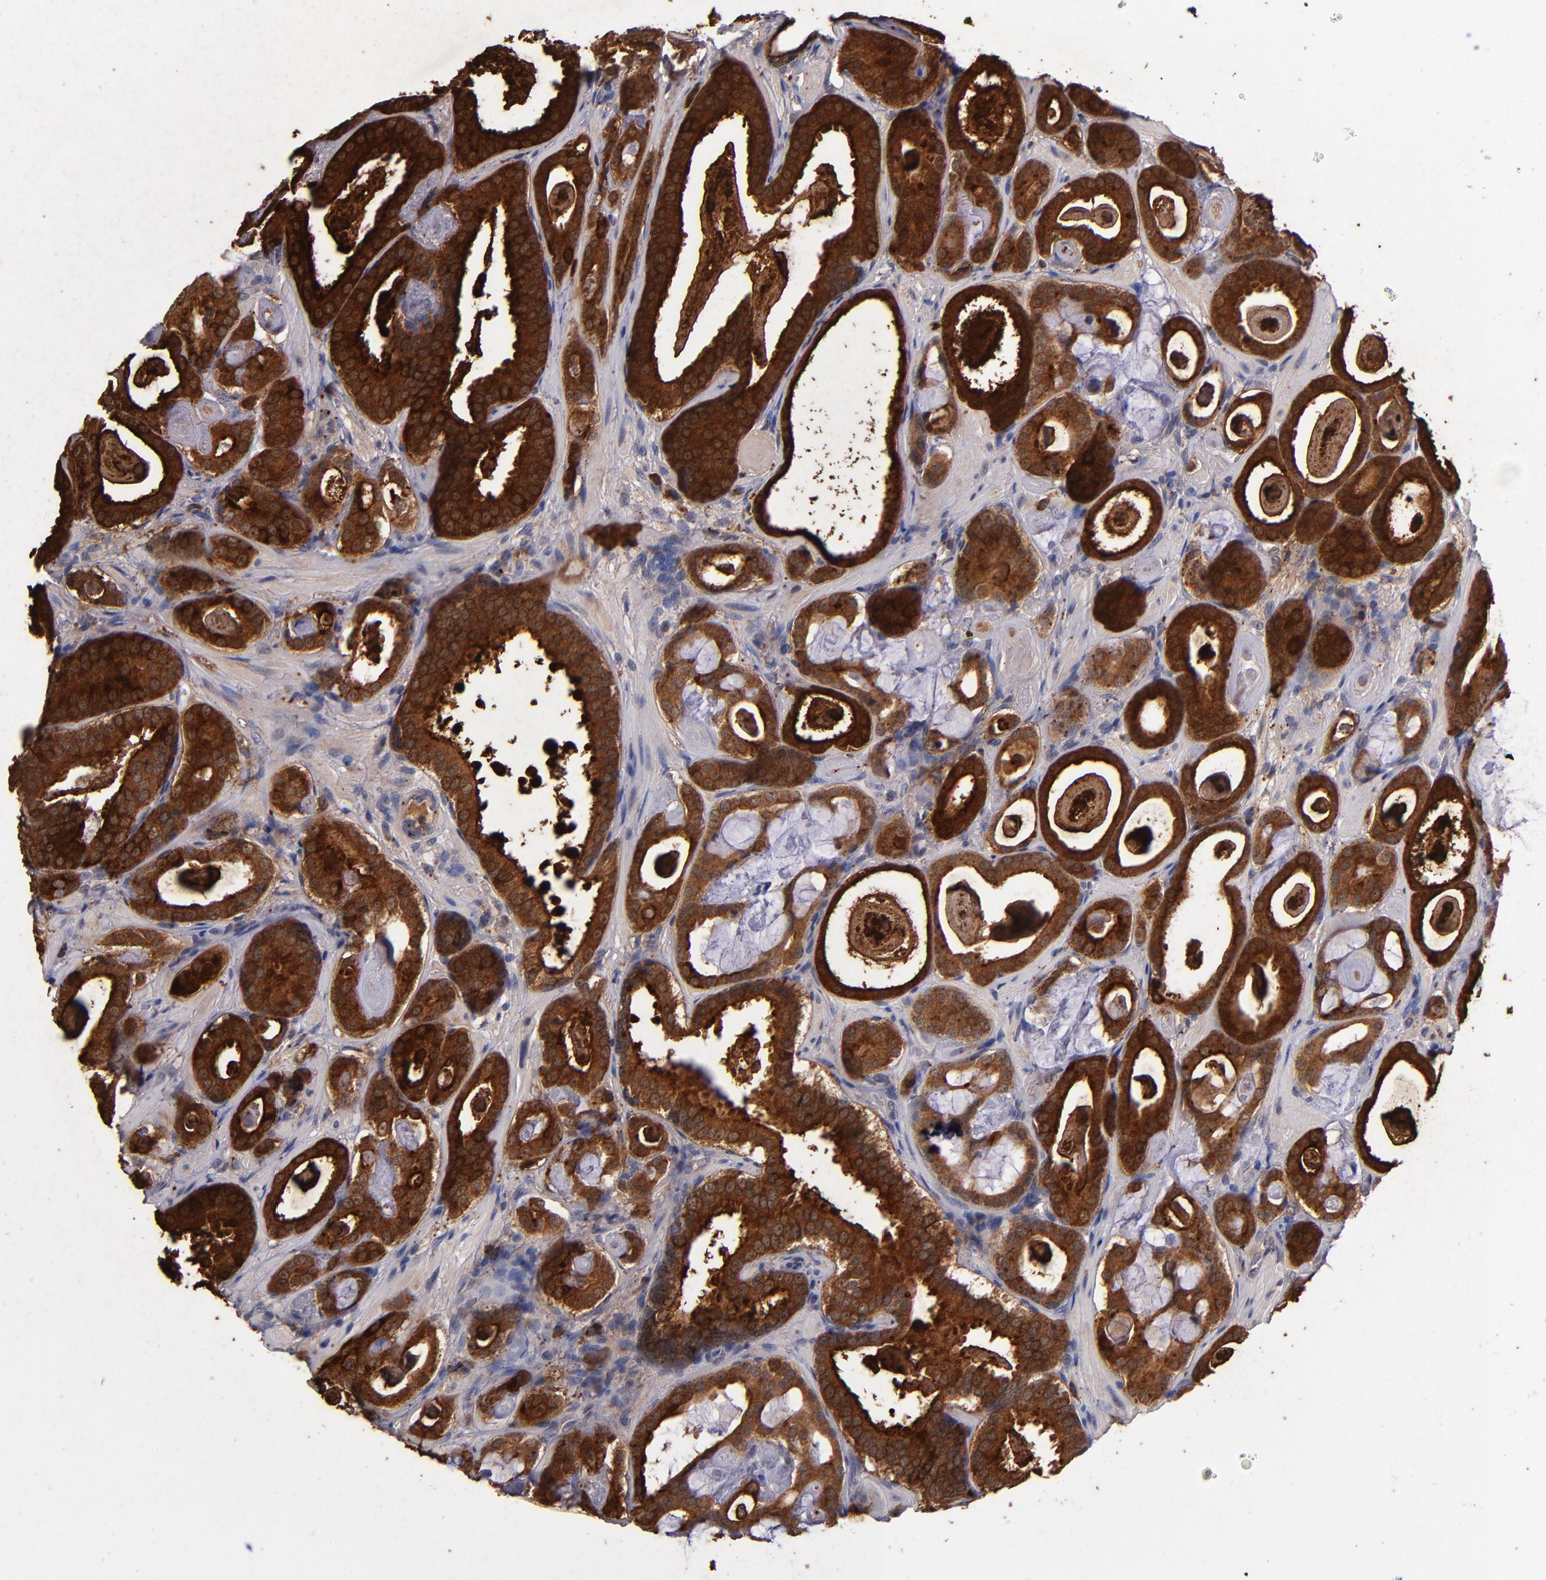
{"staining": {"intensity": "strong", "quantity": ">75%", "location": "cytoplasmic/membranous"}, "tissue": "prostate cancer", "cell_type": "Tumor cells", "image_type": "cancer", "snomed": [{"axis": "morphology", "description": "Adenocarcinoma, Low grade"}, {"axis": "topography", "description": "Prostate"}], "caption": "Protein expression analysis of prostate cancer (adenocarcinoma (low-grade)) shows strong cytoplasmic/membranous expression in about >75% of tumor cells. (Stains: DAB (3,3'-diaminobenzidine) in brown, nuclei in blue, Microscopy: brightfield microscopy at high magnification).", "gene": "TTLL12", "patient": {"sex": "male", "age": 57}}